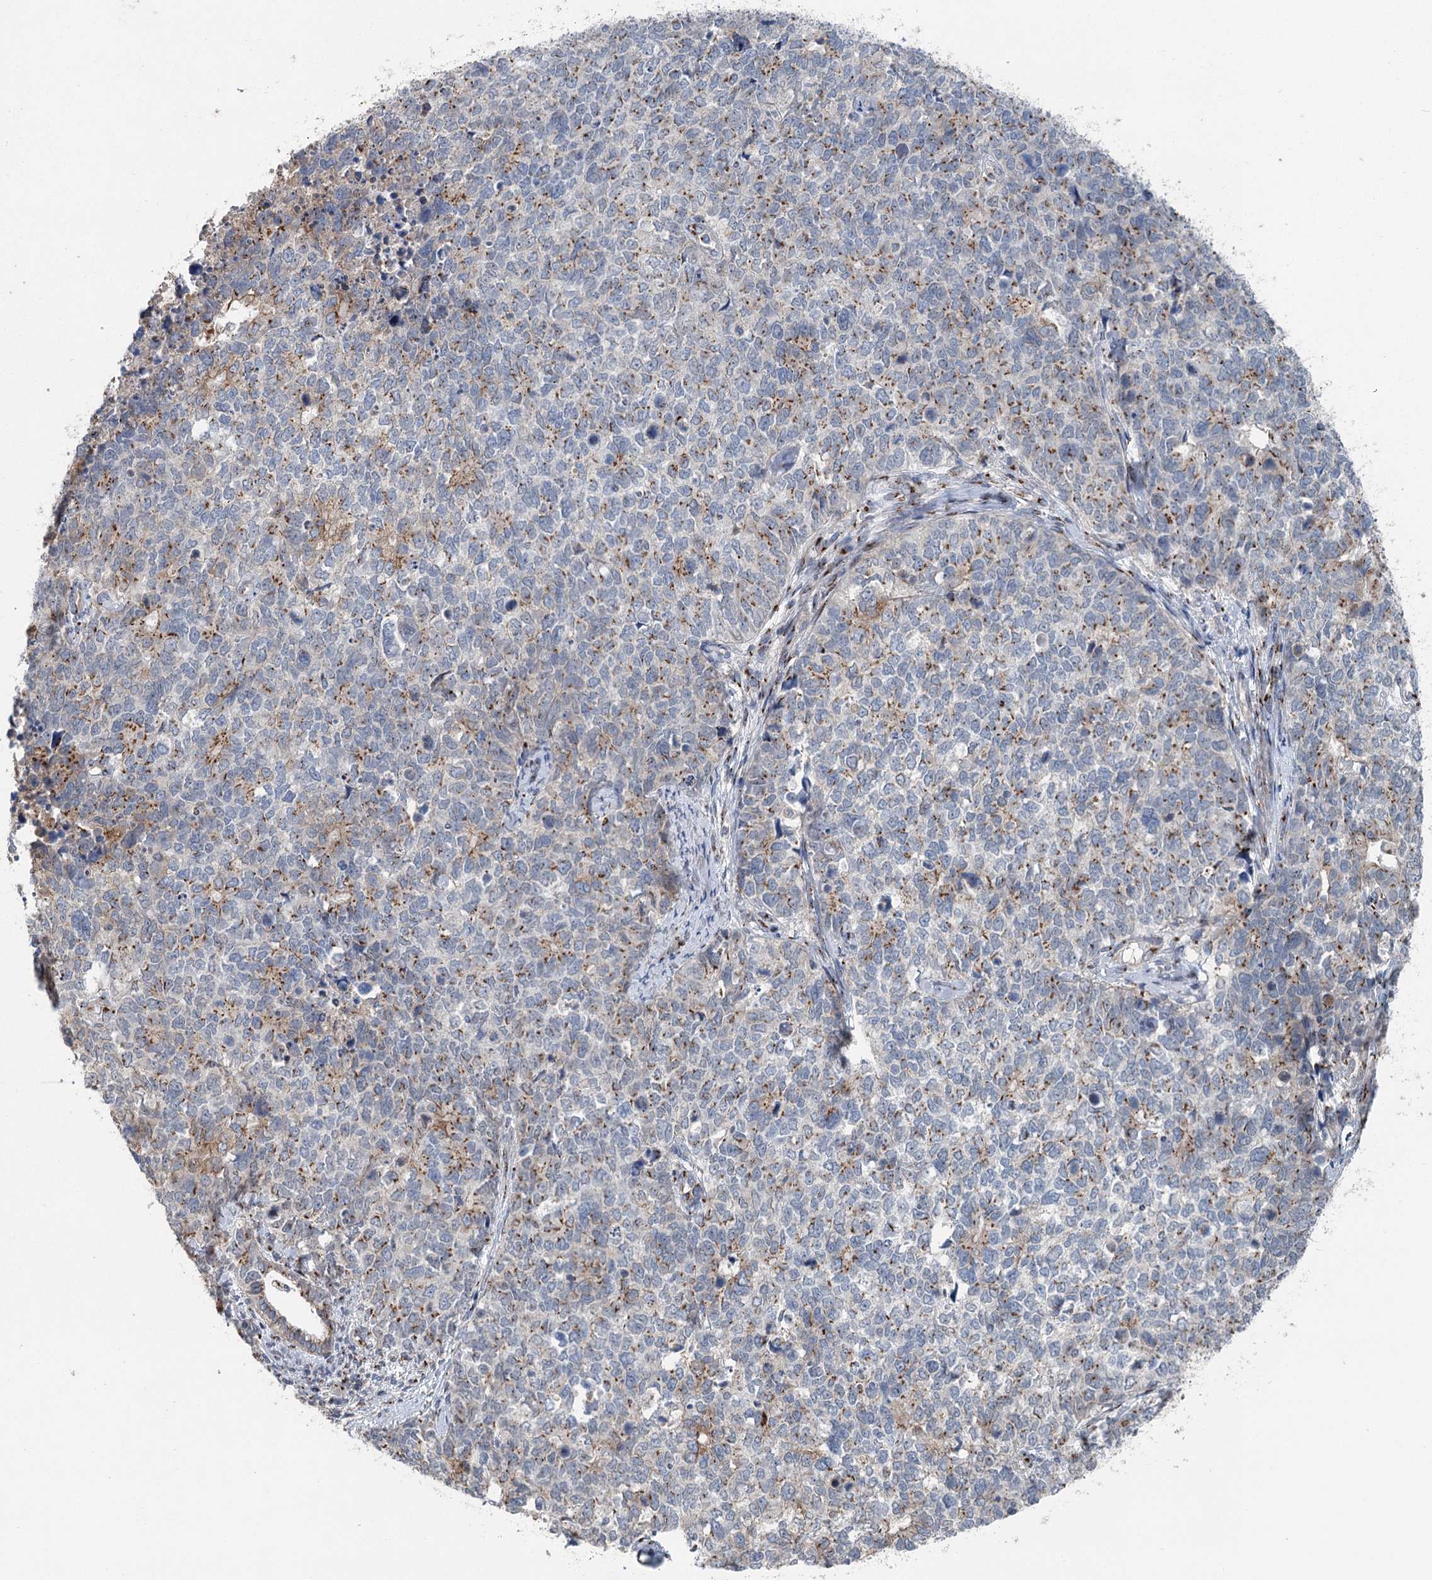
{"staining": {"intensity": "moderate", "quantity": "<25%", "location": "cytoplasmic/membranous"}, "tissue": "cervical cancer", "cell_type": "Tumor cells", "image_type": "cancer", "snomed": [{"axis": "morphology", "description": "Squamous cell carcinoma, NOS"}, {"axis": "topography", "description": "Cervix"}], "caption": "An immunohistochemistry micrograph of tumor tissue is shown. Protein staining in brown highlights moderate cytoplasmic/membranous positivity in cervical cancer within tumor cells.", "gene": "ITIH5", "patient": {"sex": "female", "age": 63}}